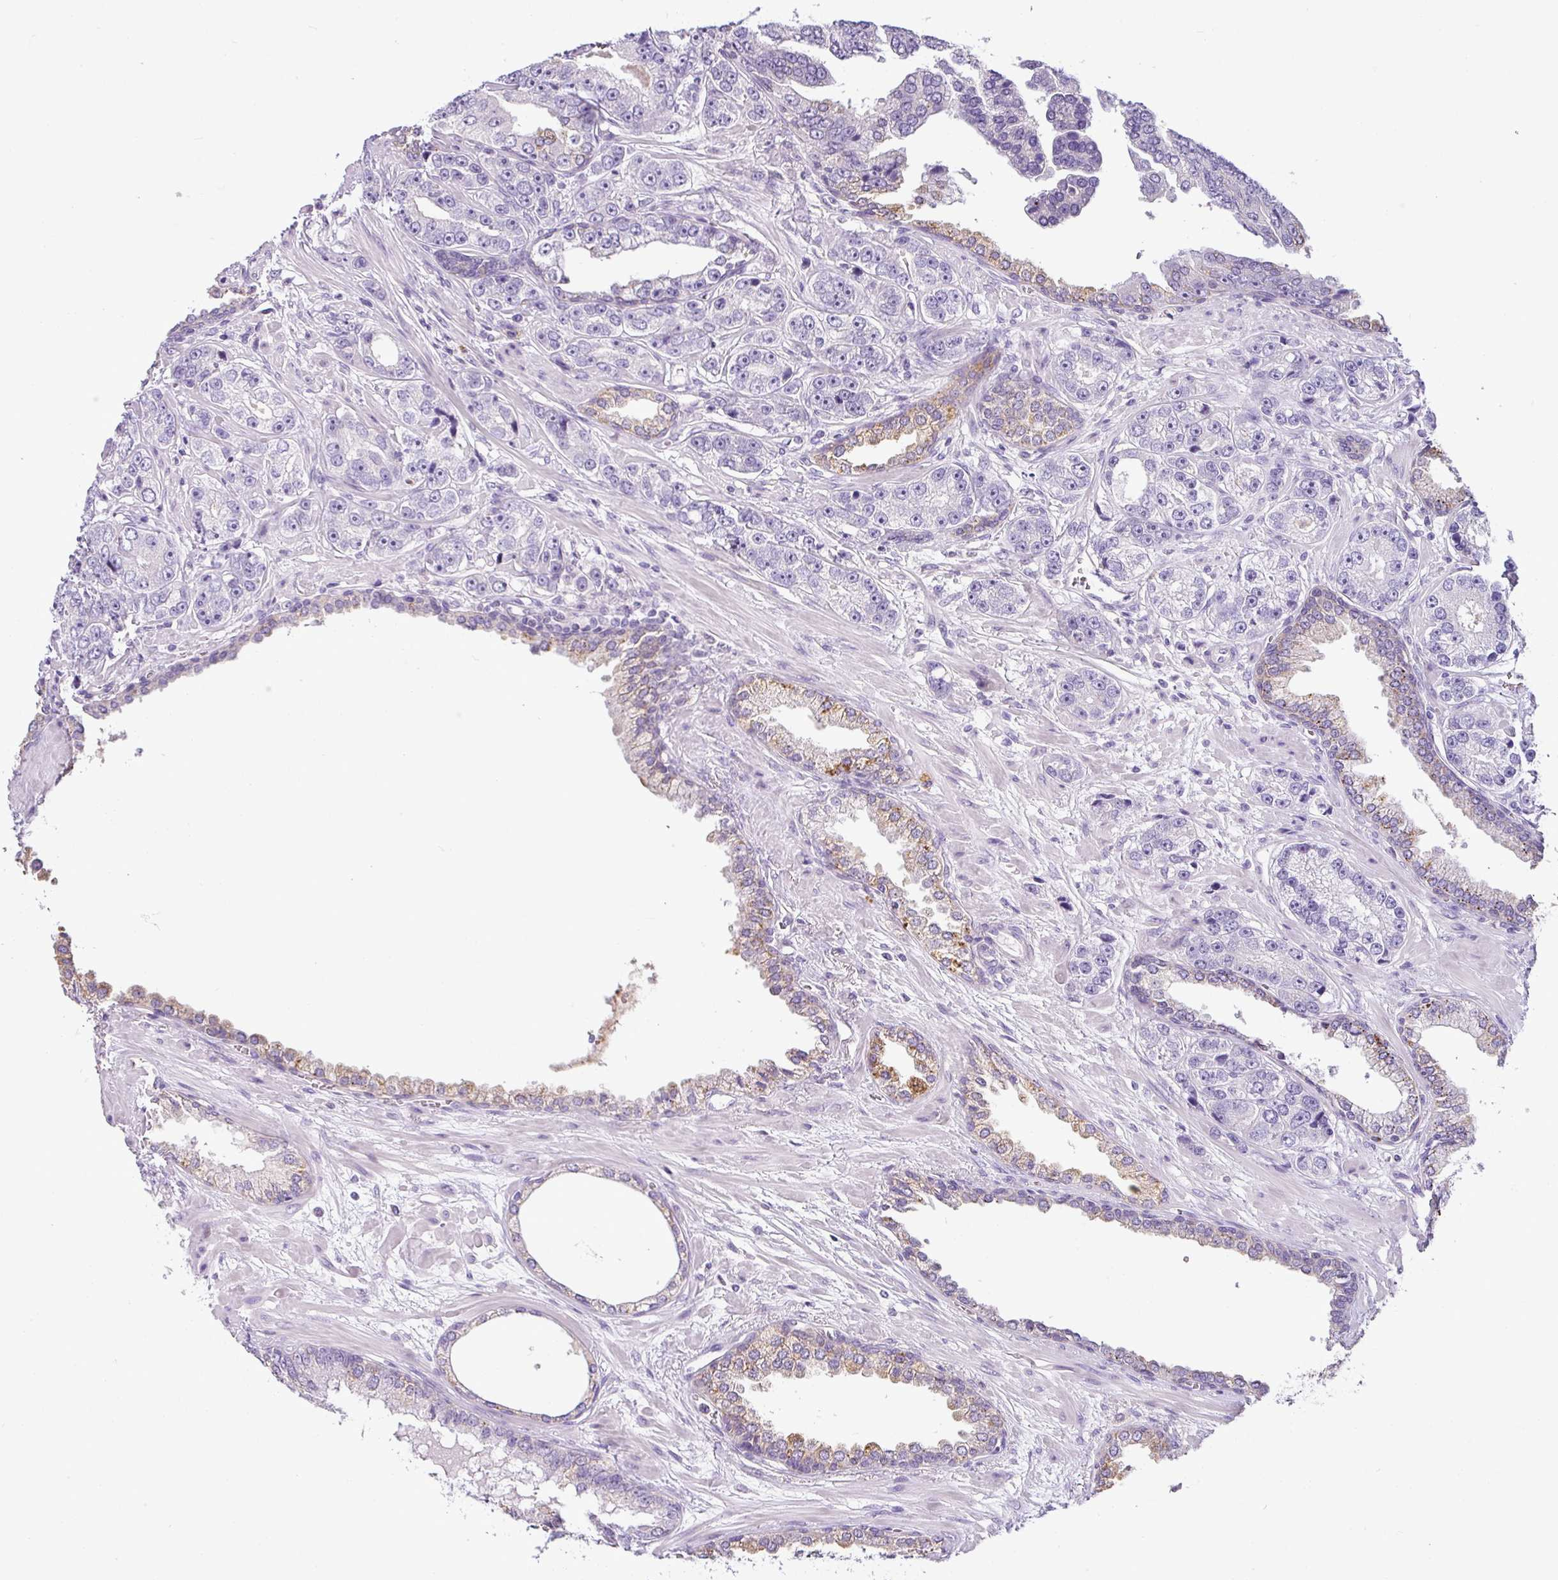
{"staining": {"intensity": "weak", "quantity": "<25%", "location": "cytoplasmic/membranous"}, "tissue": "prostate cancer", "cell_type": "Tumor cells", "image_type": "cancer", "snomed": [{"axis": "morphology", "description": "Adenocarcinoma, High grade"}, {"axis": "topography", "description": "Prostate"}], "caption": "DAB immunohistochemical staining of human prostate cancer shows no significant expression in tumor cells. (DAB (3,3'-diaminobenzidine) immunohistochemistry with hematoxylin counter stain).", "gene": "HMCN2", "patient": {"sex": "male", "age": 71}}